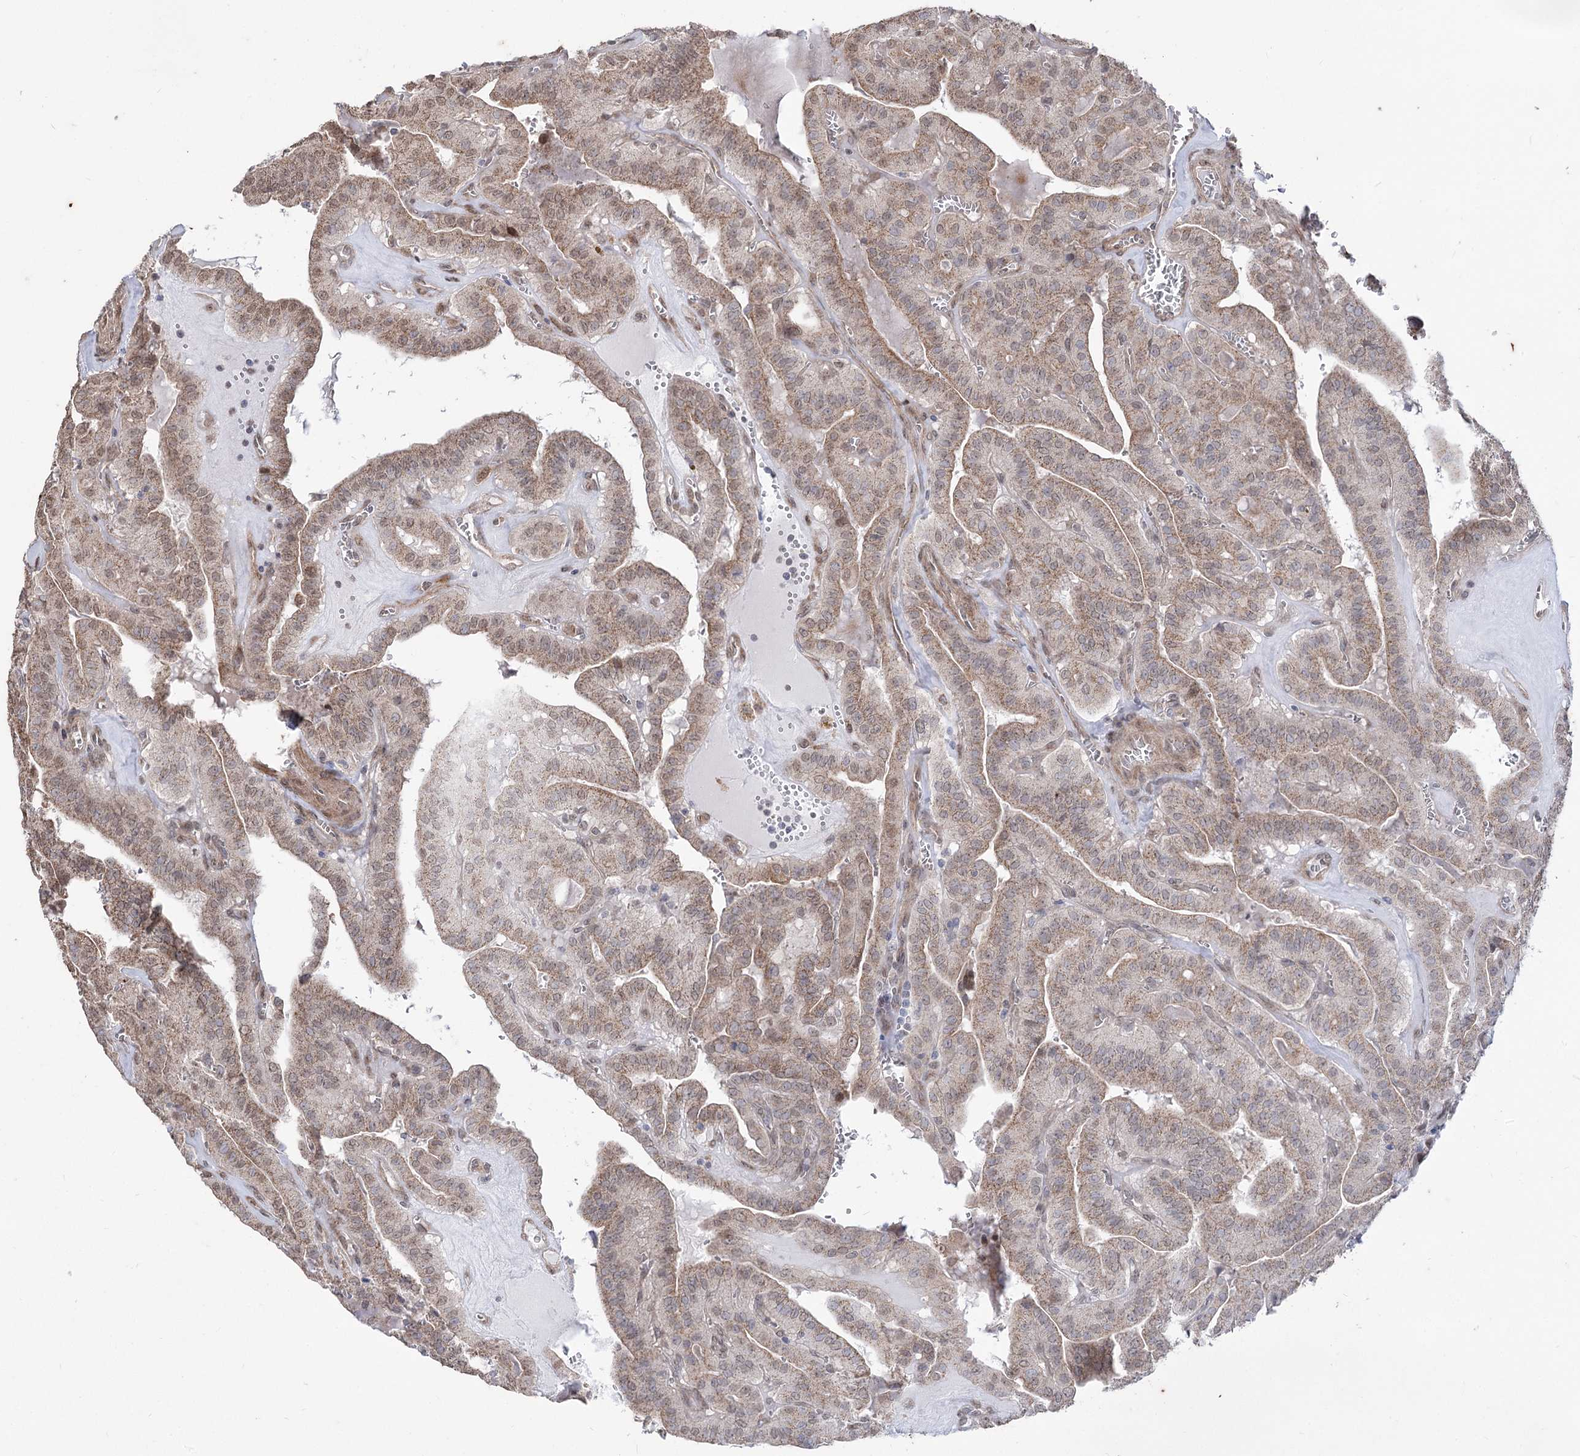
{"staining": {"intensity": "moderate", "quantity": ">75%", "location": "cytoplasmic/membranous"}, "tissue": "thyroid cancer", "cell_type": "Tumor cells", "image_type": "cancer", "snomed": [{"axis": "morphology", "description": "Papillary adenocarcinoma, NOS"}, {"axis": "topography", "description": "Thyroid gland"}], "caption": "Immunohistochemical staining of human thyroid cancer demonstrates medium levels of moderate cytoplasmic/membranous positivity in about >75% of tumor cells.", "gene": "ZSCAN23", "patient": {"sex": "male", "age": 52}}